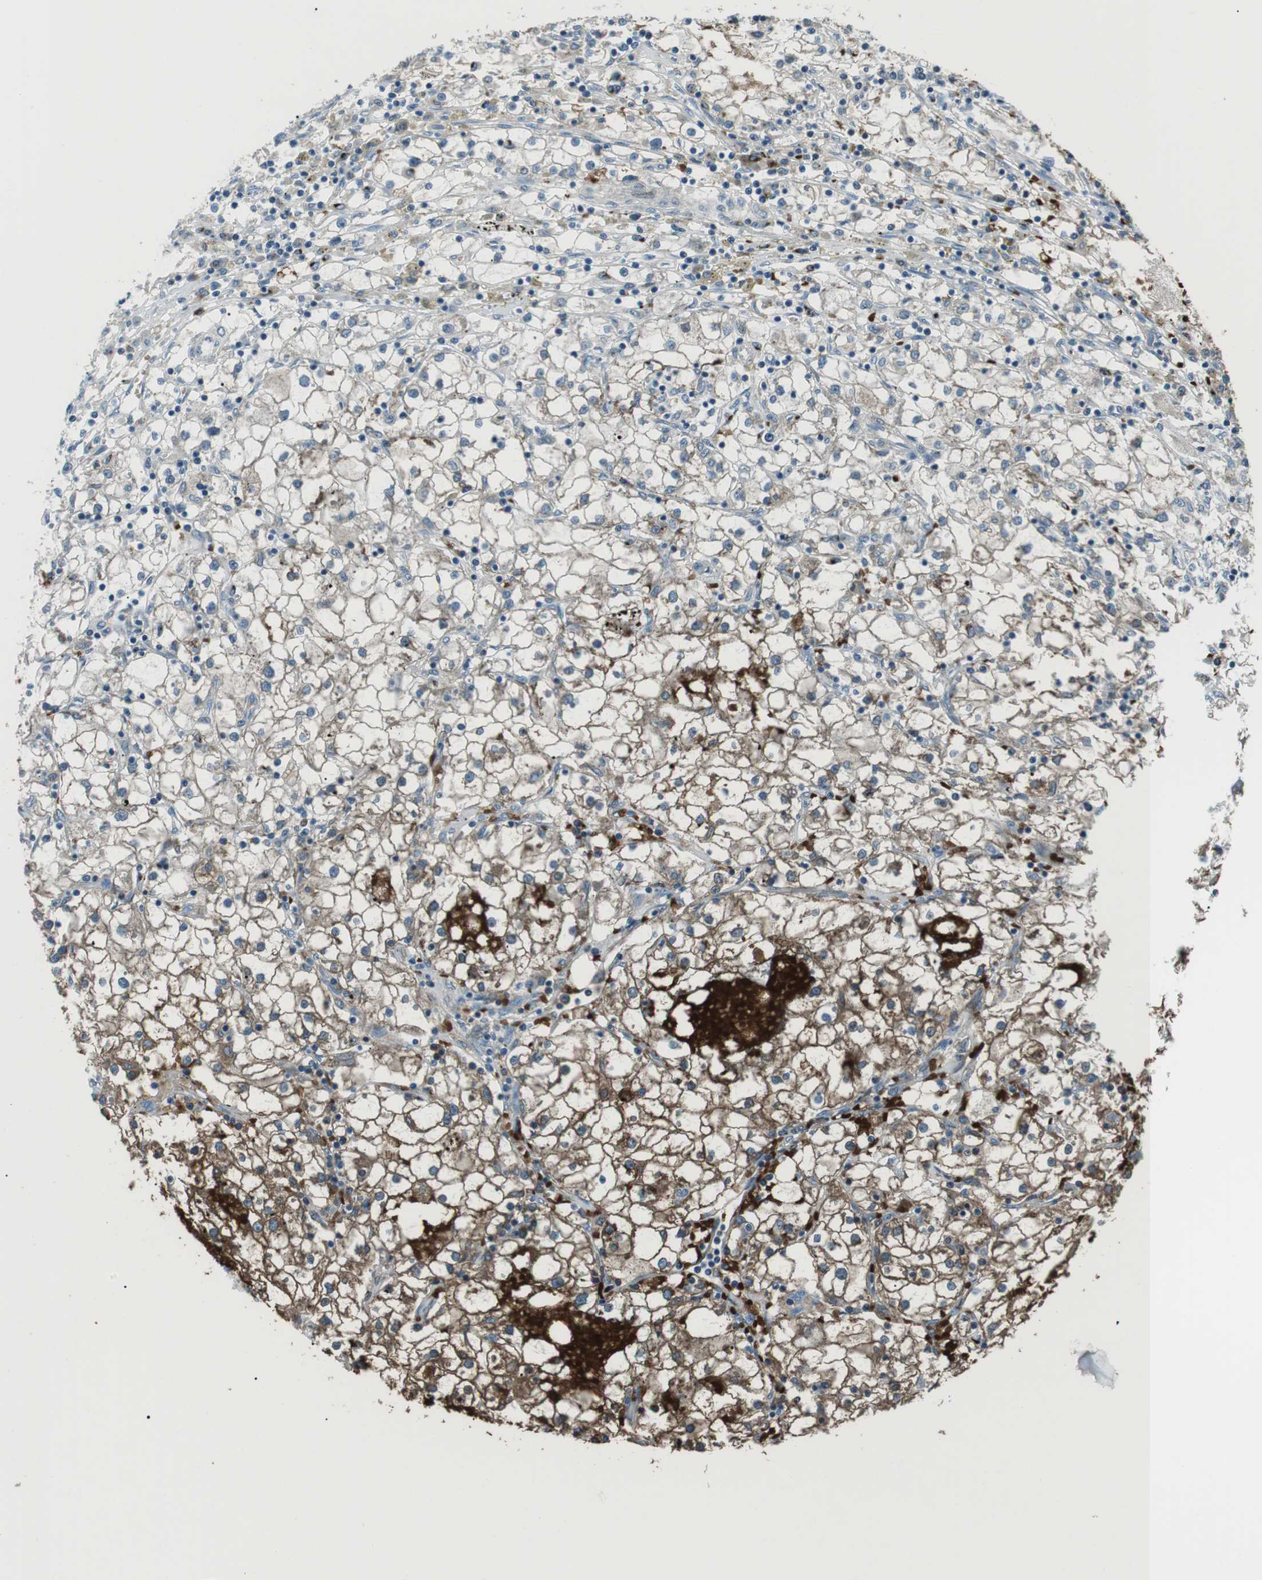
{"staining": {"intensity": "moderate", "quantity": "25%-75%", "location": "cytoplasmic/membranous"}, "tissue": "renal cancer", "cell_type": "Tumor cells", "image_type": "cancer", "snomed": [{"axis": "morphology", "description": "Adenocarcinoma, NOS"}, {"axis": "topography", "description": "Kidney"}], "caption": "This histopathology image displays immunohistochemistry (IHC) staining of renal cancer (adenocarcinoma), with medium moderate cytoplasmic/membranous staining in approximately 25%-75% of tumor cells.", "gene": "ST6GAL1", "patient": {"sex": "male", "age": 56}}